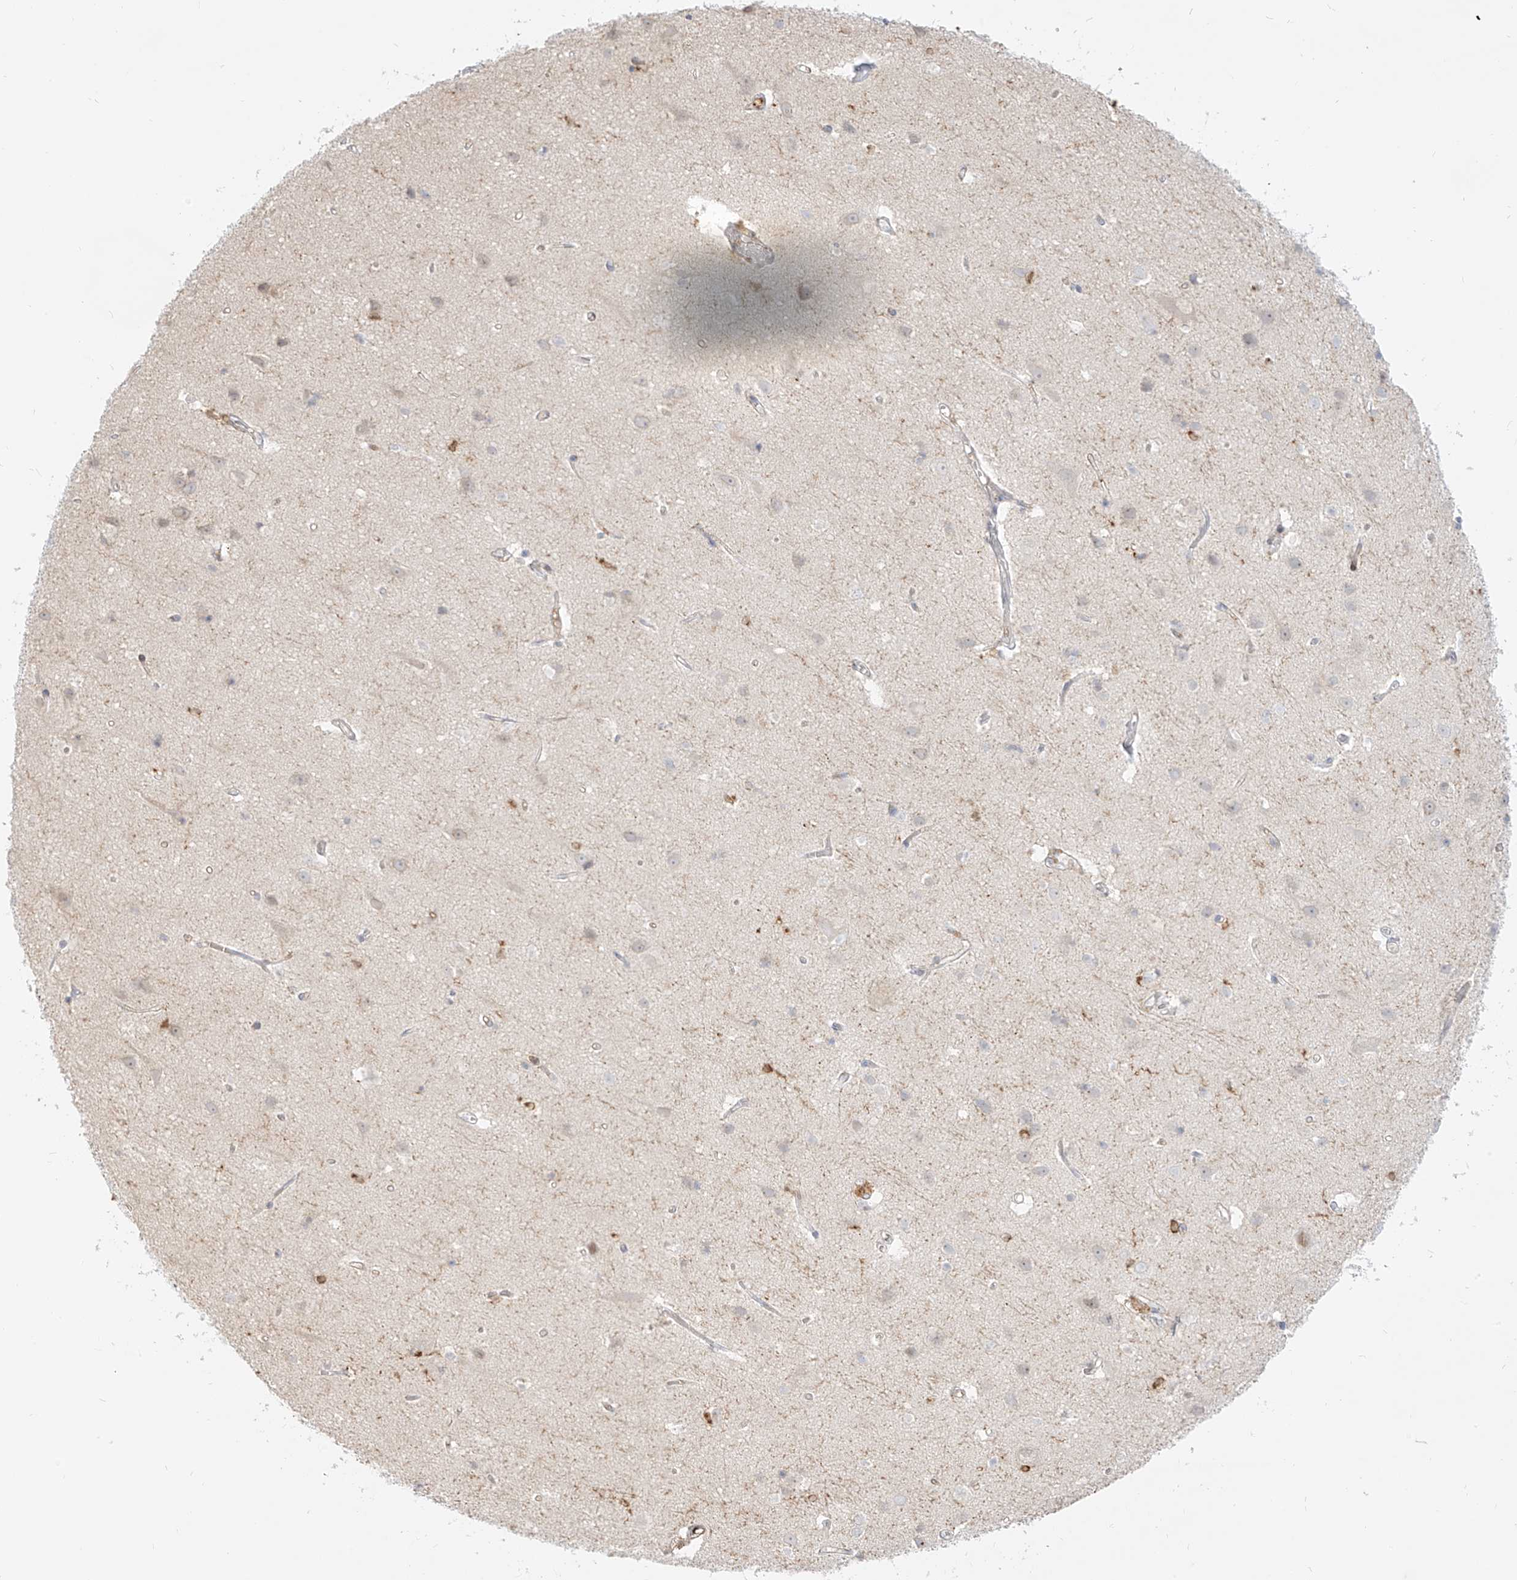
{"staining": {"intensity": "negative", "quantity": "none", "location": "none"}, "tissue": "cerebral cortex", "cell_type": "Endothelial cells", "image_type": "normal", "snomed": [{"axis": "morphology", "description": "Normal tissue, NOS"}, {"axis": "topography", "description": "Cerebral cortex"}], "caption": "Immunohistochemistry of normal cerebral cortex reveals no staining in endothelial cells.", "gene": "NHSL1", "patient": {"sex": "male", "age": 54}}